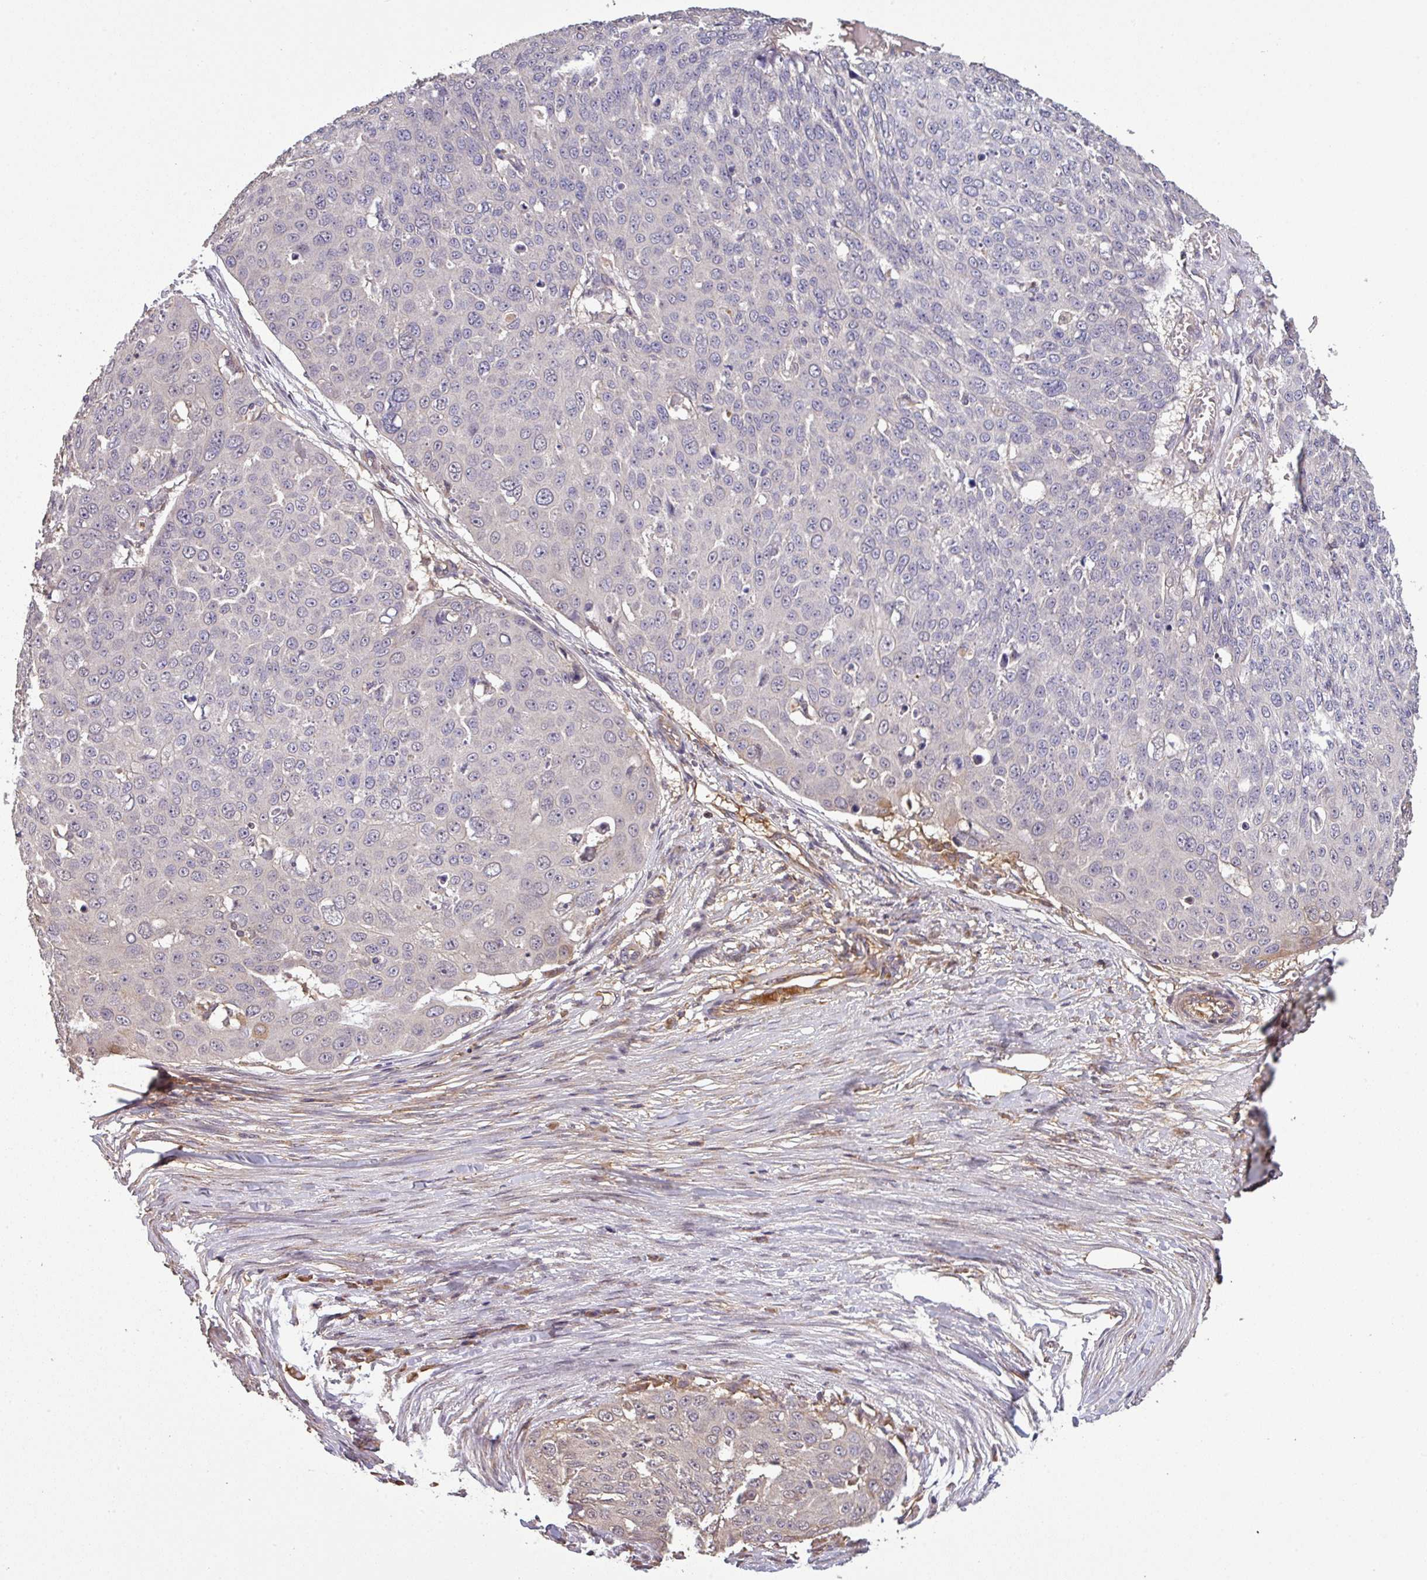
{"staining": {"intensity": "negative", "quantity": "none", "location": "none"}, "tissue": "skin cancer", "cell_type": "Tumor cells", "image_type": "cancer", "snomed": [{"axis": "morphology", "description": "Squamous cell carcinoma, NOS"}, {"axis": "topography", "description": "Skin"}], "caption": "This histopathology image is of skin squamous cell carcinoma stained with immunohistochemistry to label a protein in brown with the nuclei are counter-stained blue. There is no positivity in tumor cells.", "gene": "ISLR", "patient": {"sex": "male", "age": 71}}